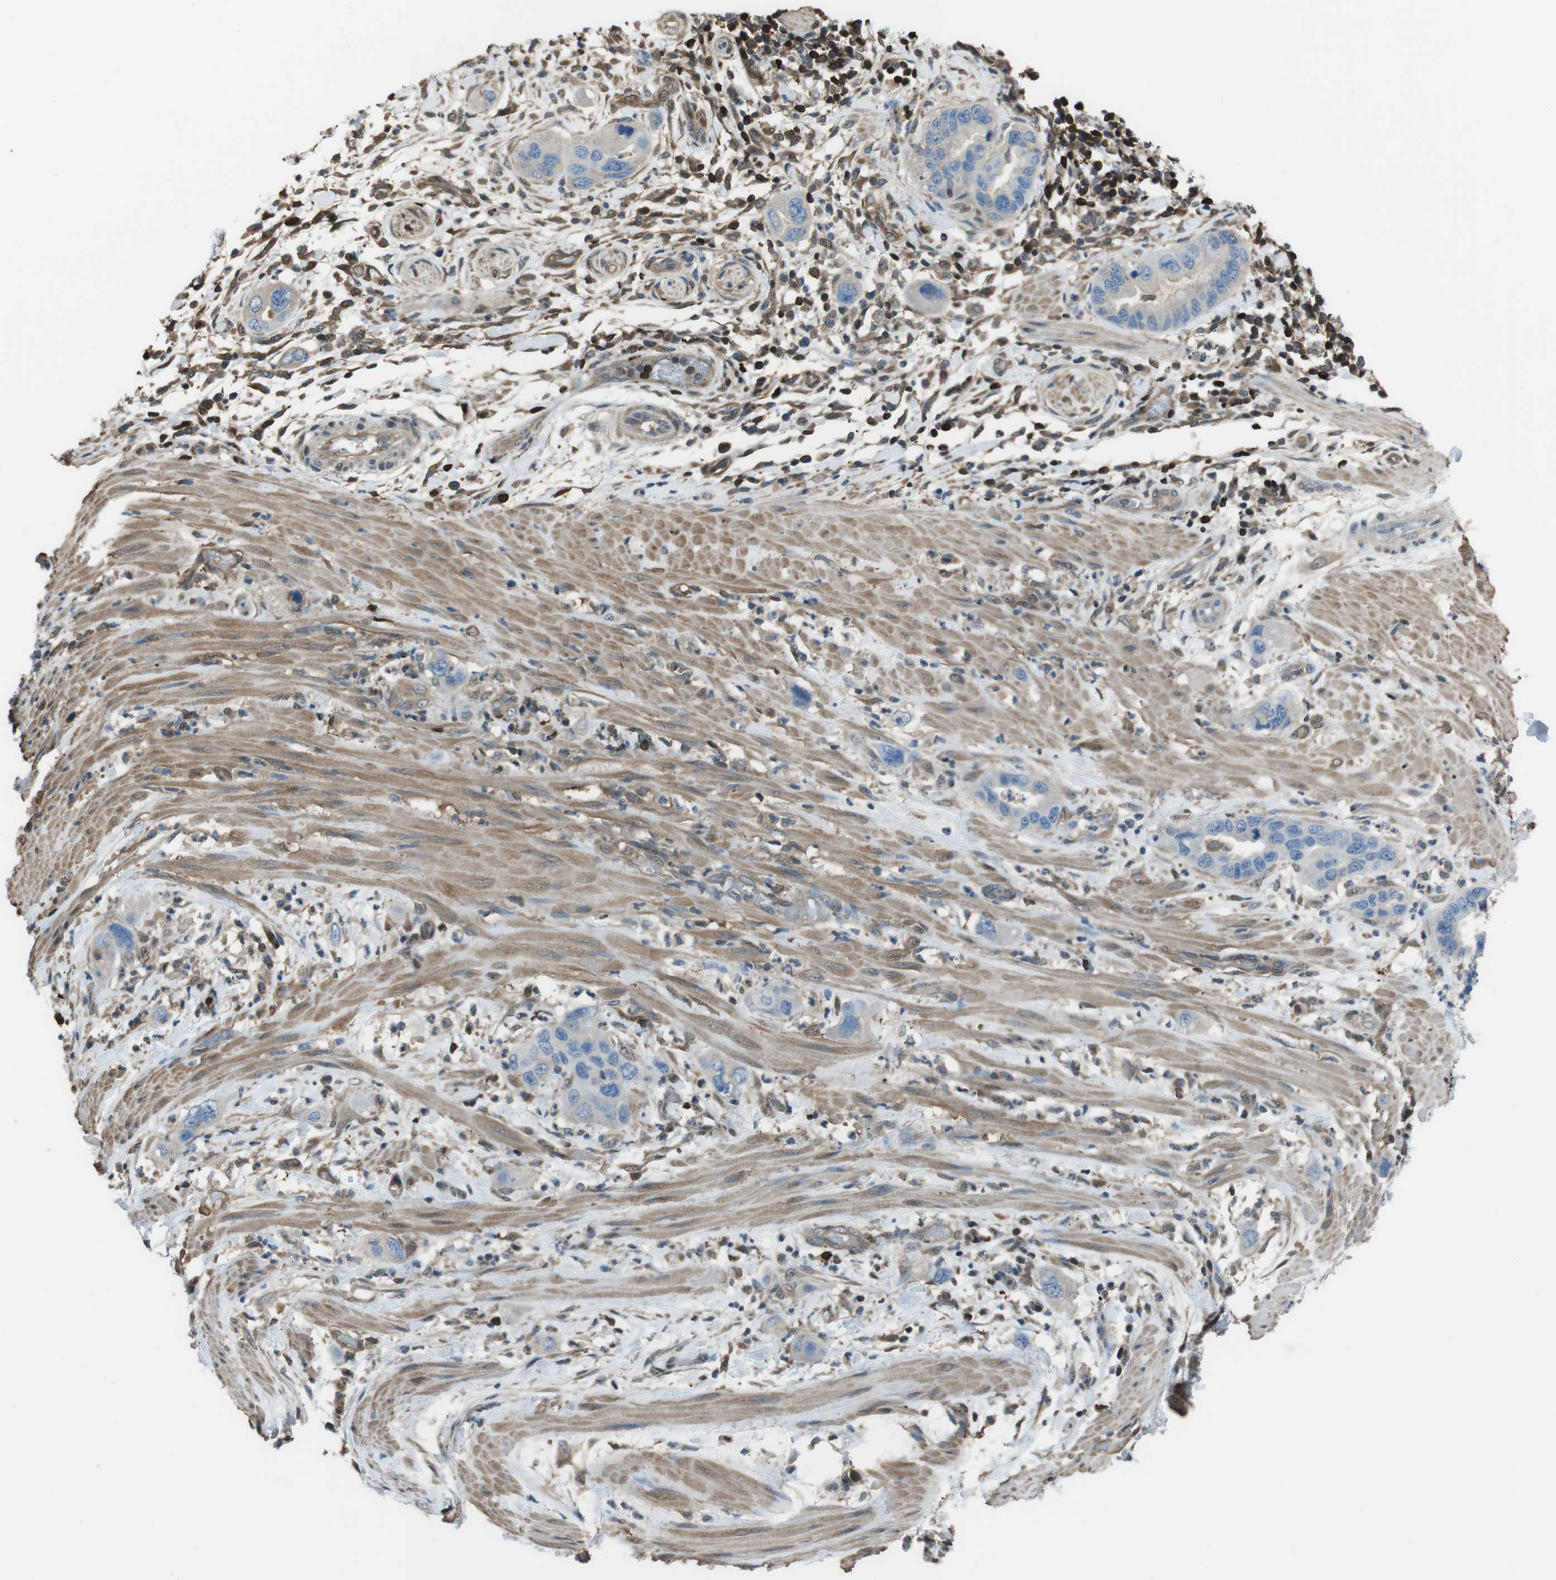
{"staining": {"intensity": "negative", "quantity": "none", "location": "none"}, "tissue": "pancreatic cancer", "cell_type": "Tumor cells", "image_type": "cancer", "snomed": [{"axis": "morphology", "description": "Adenocarcinoma, NOS"}, {"axis": "topography", "description": "Pancreas"}], "caption": "Human adenocarcinoma (pancreatic) stained for a protein using IHC reveals no positivity in tumor cells.", "gene": "TWSG1", "patient": {"sex": "female", "age": 71}}